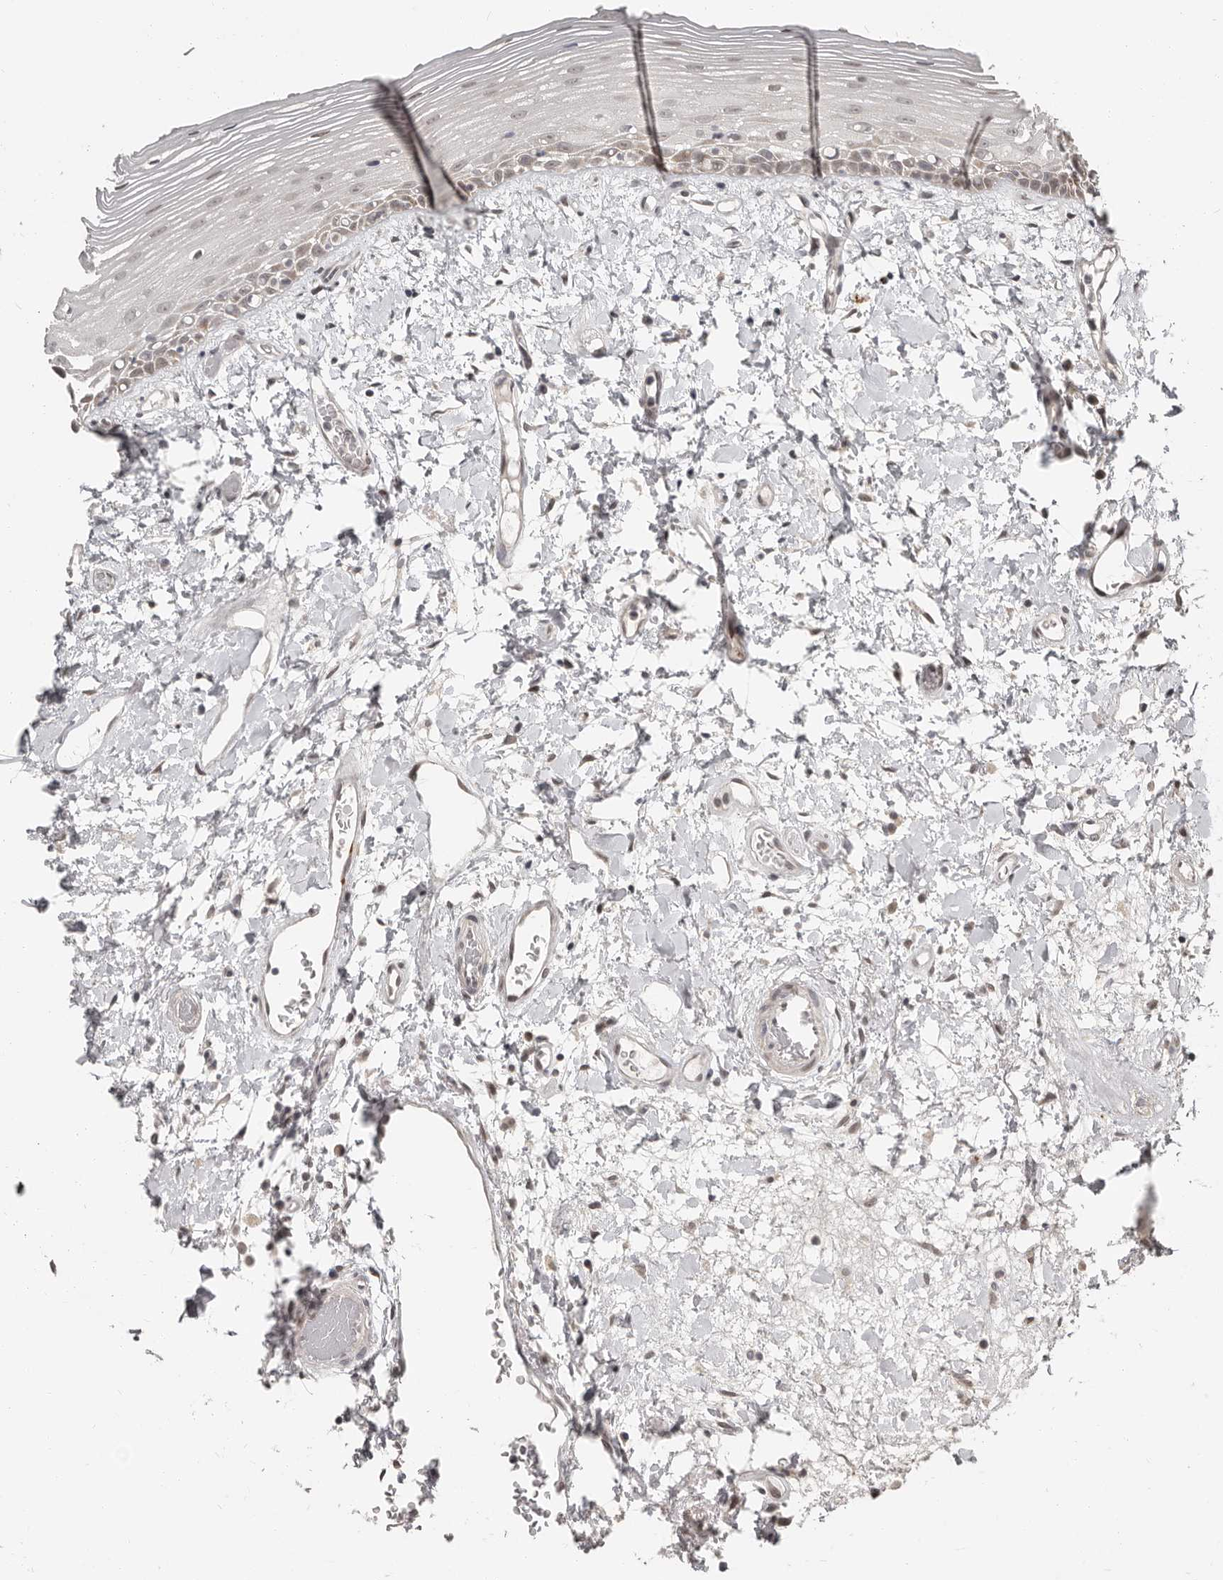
{"staining": {"intensity": "negative", "quantity": "none", "location": "none"}, "tissue": "oral mucosa", "cell_type": "Squamous epithelial cells", "image_type": "normal", "snomed": [{"axis": "morphology", "description": "Normal tissue, NOS"}, {"axis": "topography", "description": "Oral tissue"}], "caption": "Human oral mucosa stained for a protein using IHC reveals no expression in squamous epithelial cells.", "gene": "APOL6", "patient": {"sex": "female", "age": 76}}